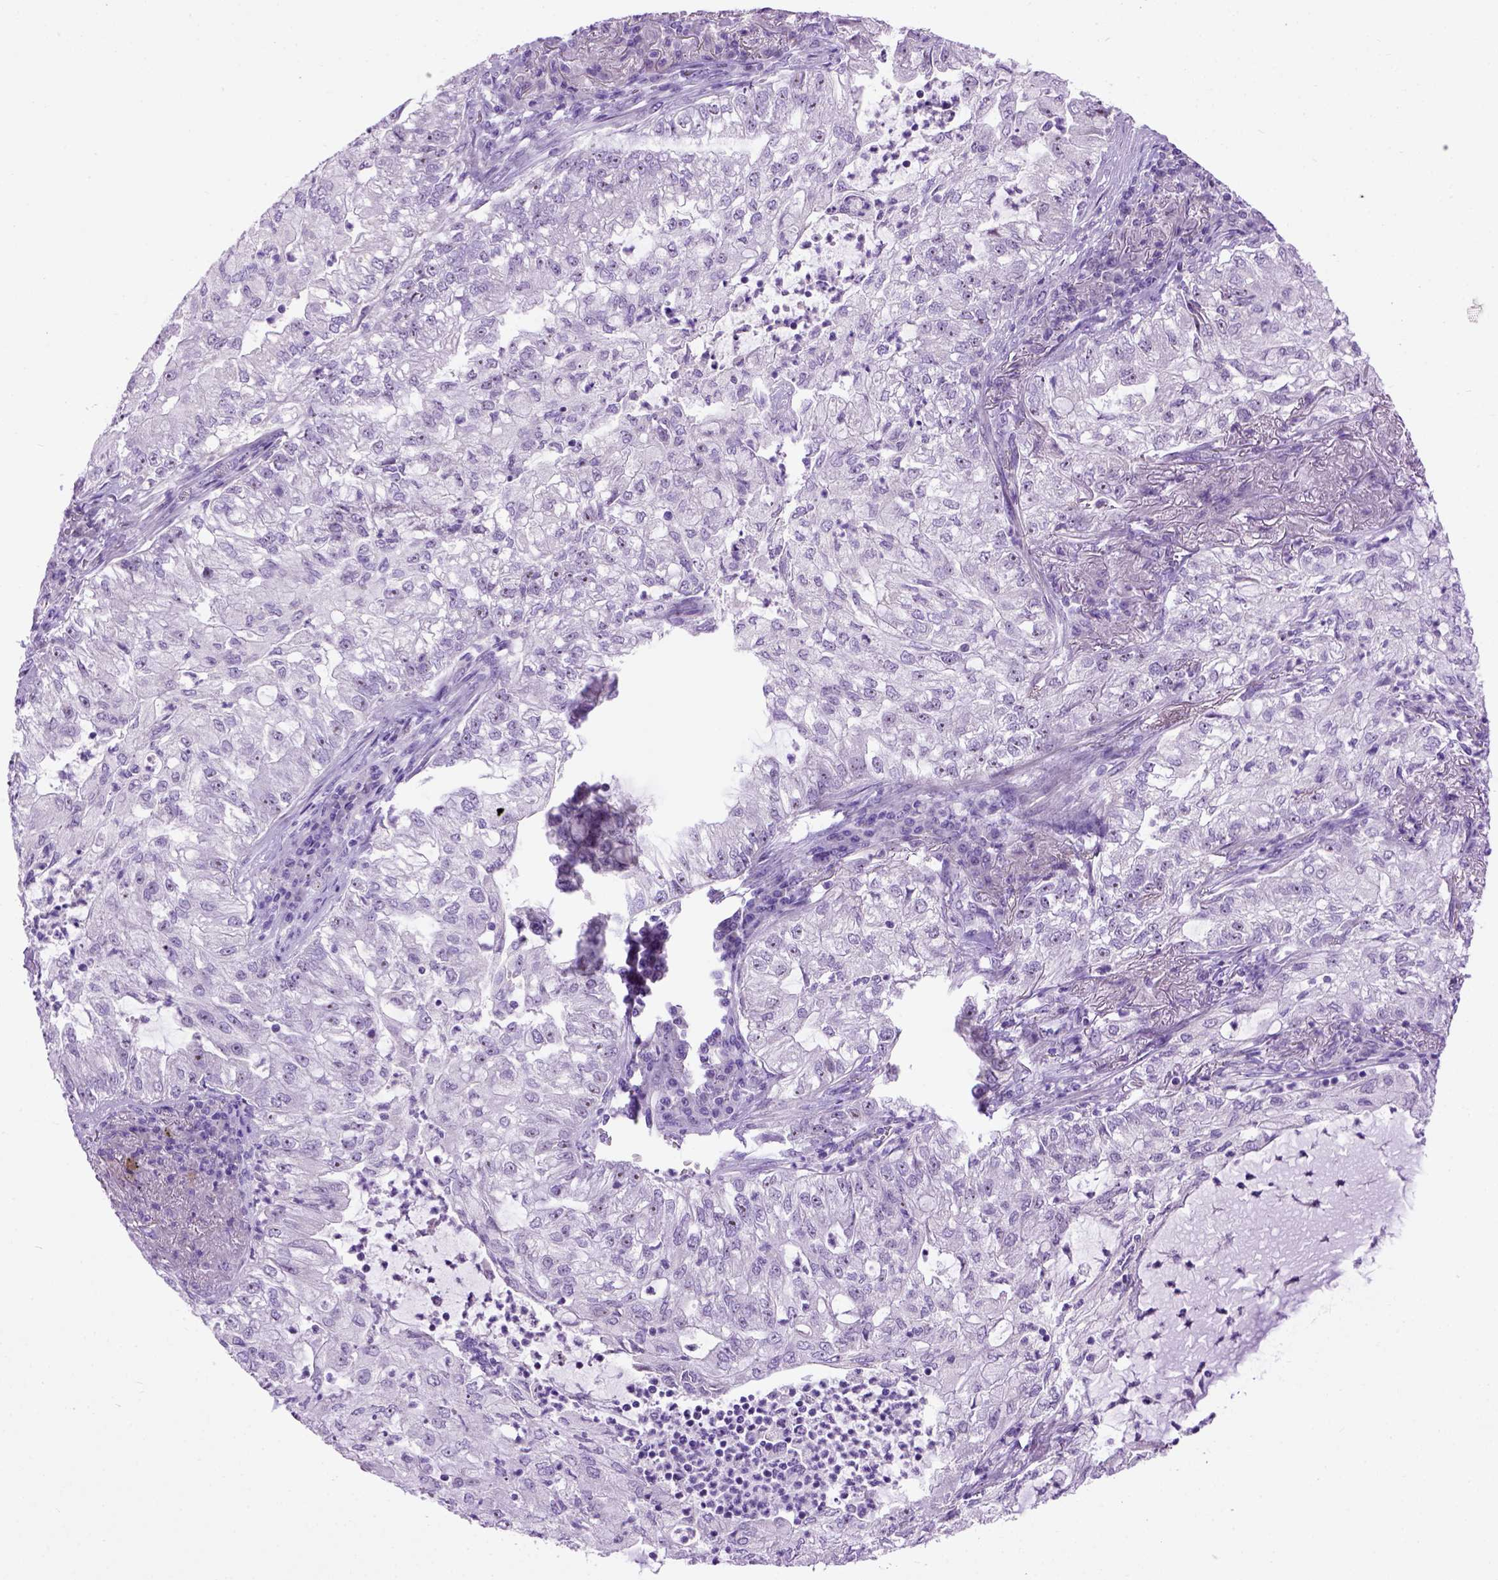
{"staining": {"intensity": "negative", "quantity": "none", "location": "none"}, "tissue": "lung cancer", "cell_type": "Tumor cells", "image_type": "cancer", "snomed": [{"axis": "morphology", "description": "Adenocarcinoma, NOS"}, {"axis": "topography", "description": "Lung"}], "caption": "This is an IHC image of lung cancer. There is no staining in tumor cells.", "gene": "UTP4", "patient": {"sex": "female", "age": 73}}